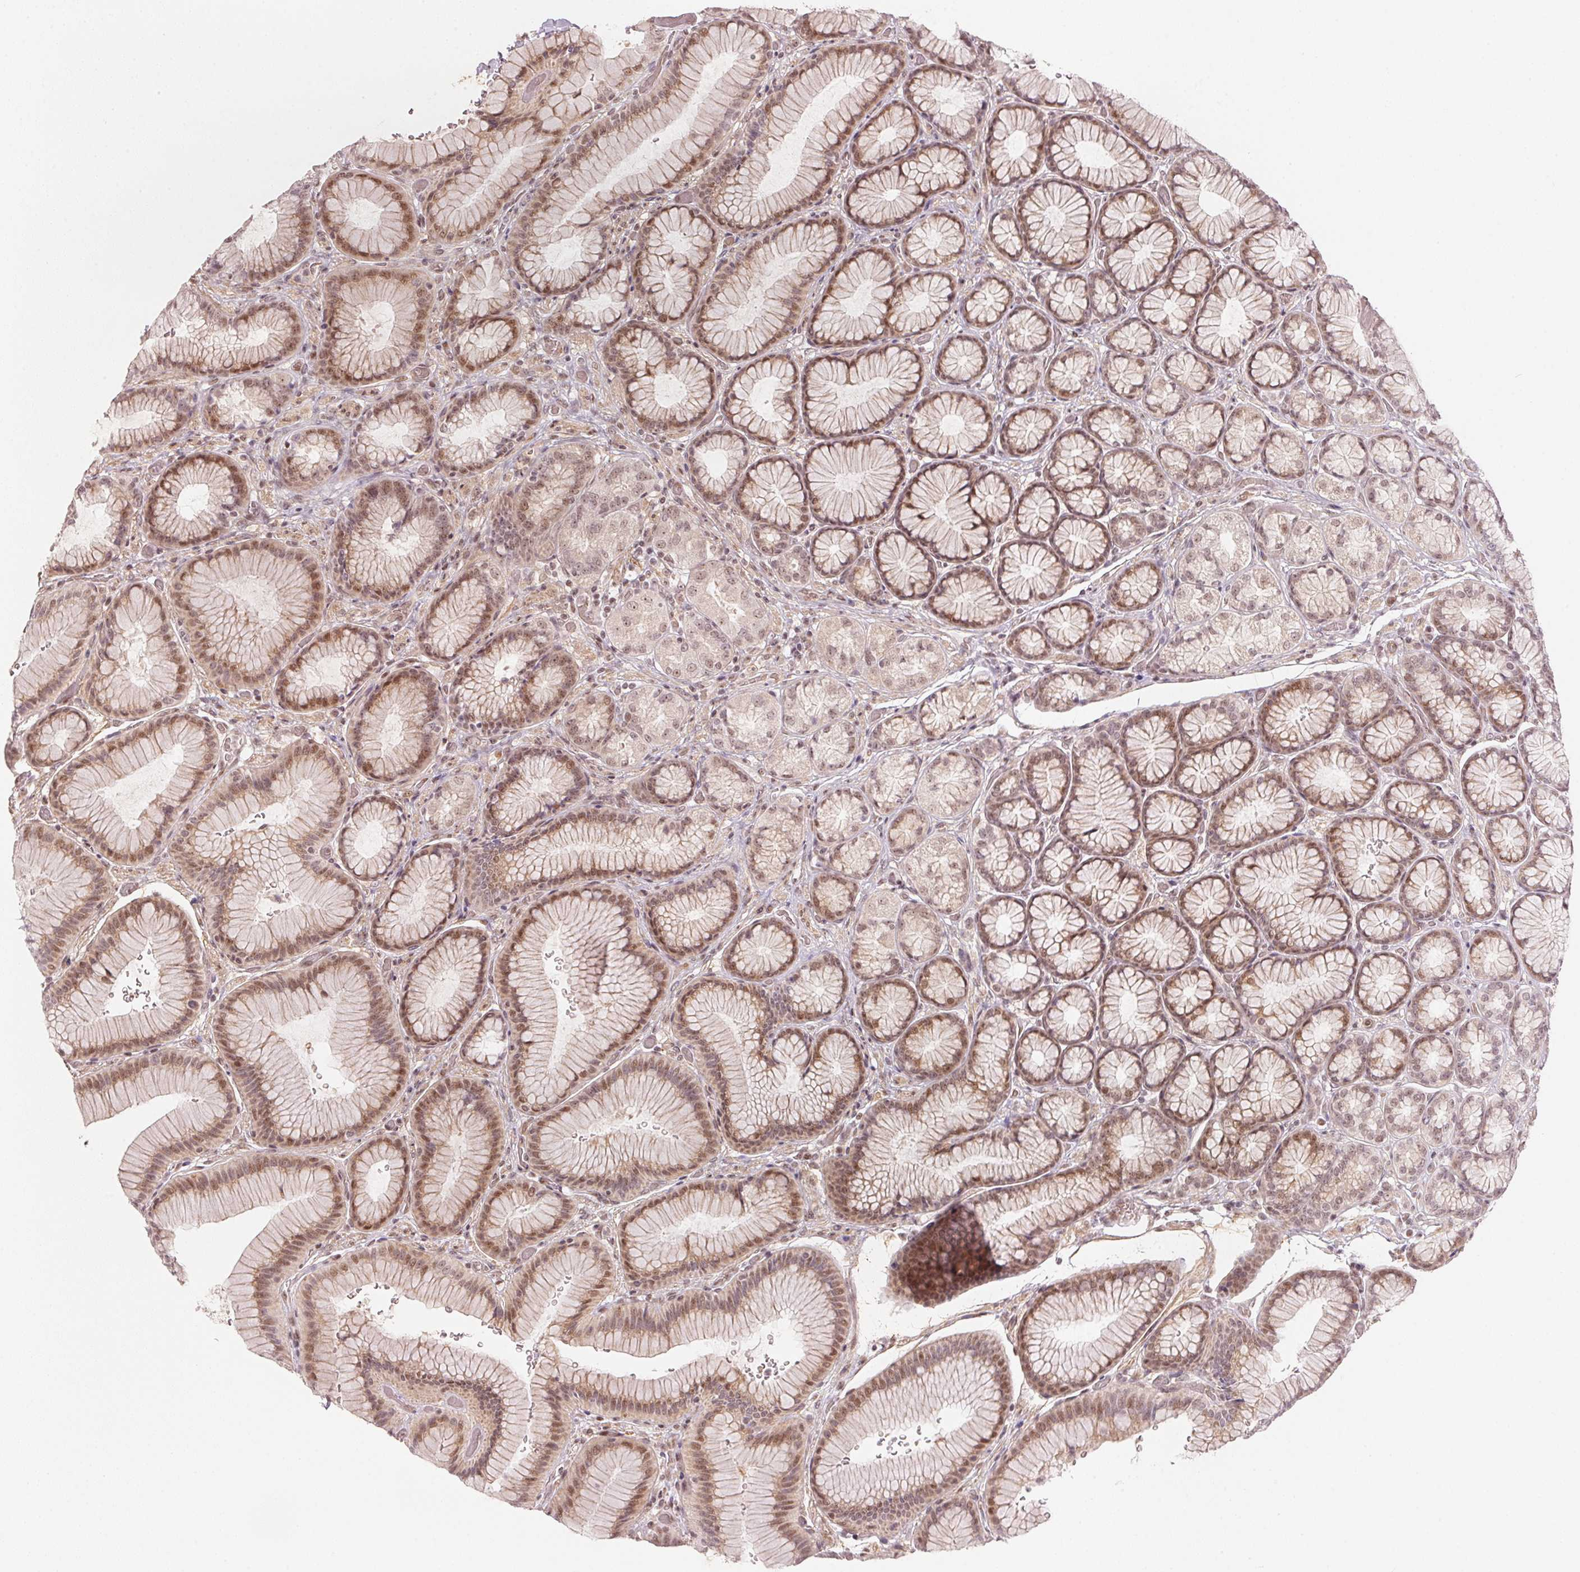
{"staining": {"intensity": "moderate", "quantity": "25%-75%", "location": "cytoplasmic/membranous,nuclear"}, "tissue": "stomach", "cell_type": "Glandular cells", "image_type": "normal", "snomed": [{"axis": "morphology", "description": "Normal tissue, NOS"}, {"axis": "morphology", "description": "Adenocarcinoma, NOS"}, {"axis": "morphology", "description": "Adenocarcinoma, High grade"}, {"axis": "topography", "description": "Stomach, upper"}, {"axis": "topography", "description": "Stomach"}], "caption": "Stomach stained with immunohistochemistry (IHC) demonstrates moderate cytoplasmic/membranous,nuclear staining in approximately 25%-75% of glandular cells.", "gene": "KAT6A", "patient": {"sex": "female", "age": 65}}